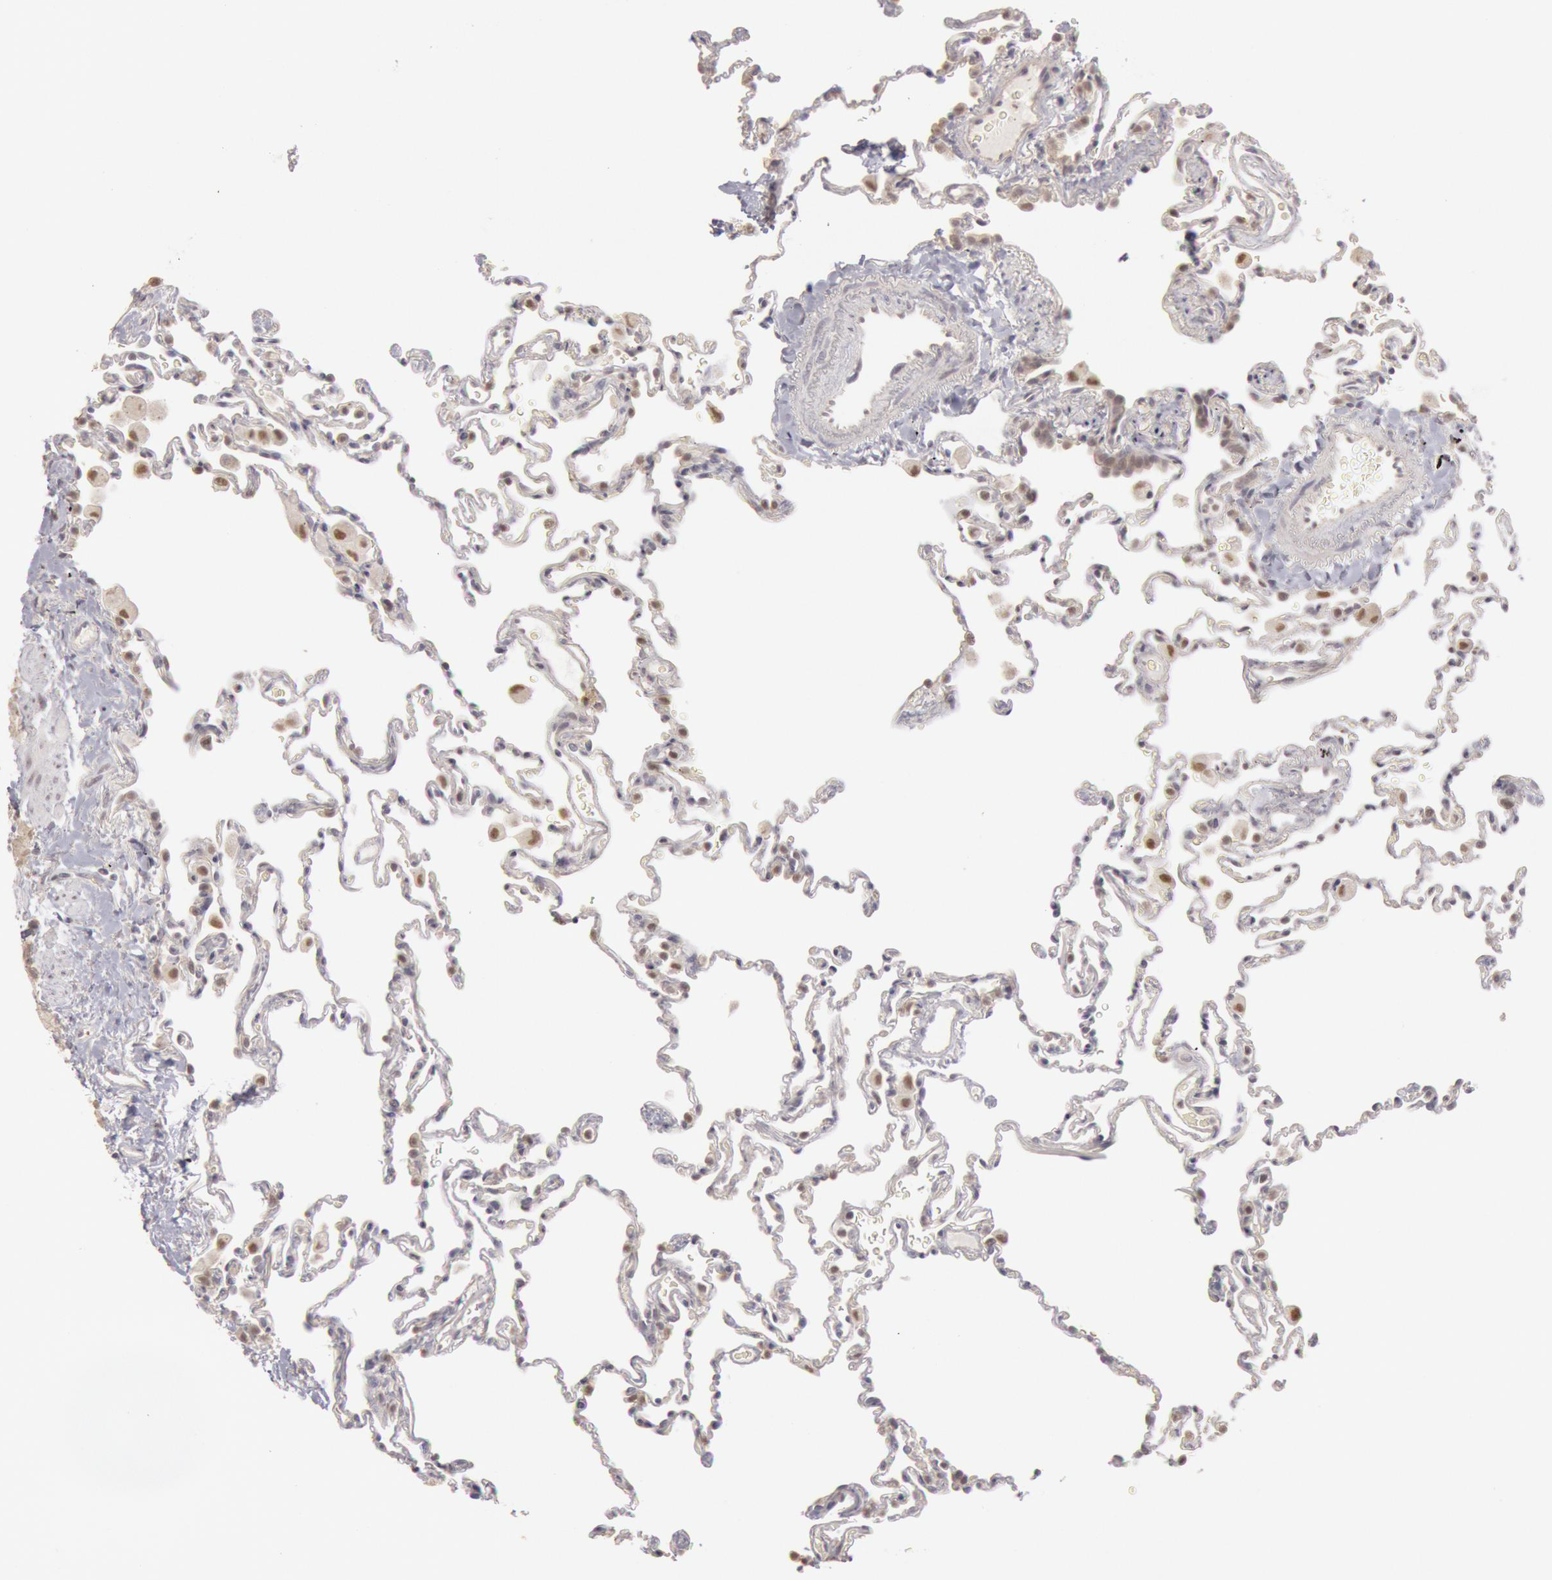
{"staining": {"intensity": "negative", "quantity": "none", "location": "none"}, "tissue": "lung", "cell_type": "Alveolar cells", "image_type": "normal", "snomed": [{"axis": "morphology", "description": "Normal tissue, NOS"}, {"axis": "topography", "description": "Lung"}], "caption": "Photomicrograph shows no protein expression in alveolar cells of unremarkable lung. Nuclei are stained in blue.", "gene": "RIMBP3B", "patient": {"sex": "male", "age": 59}}